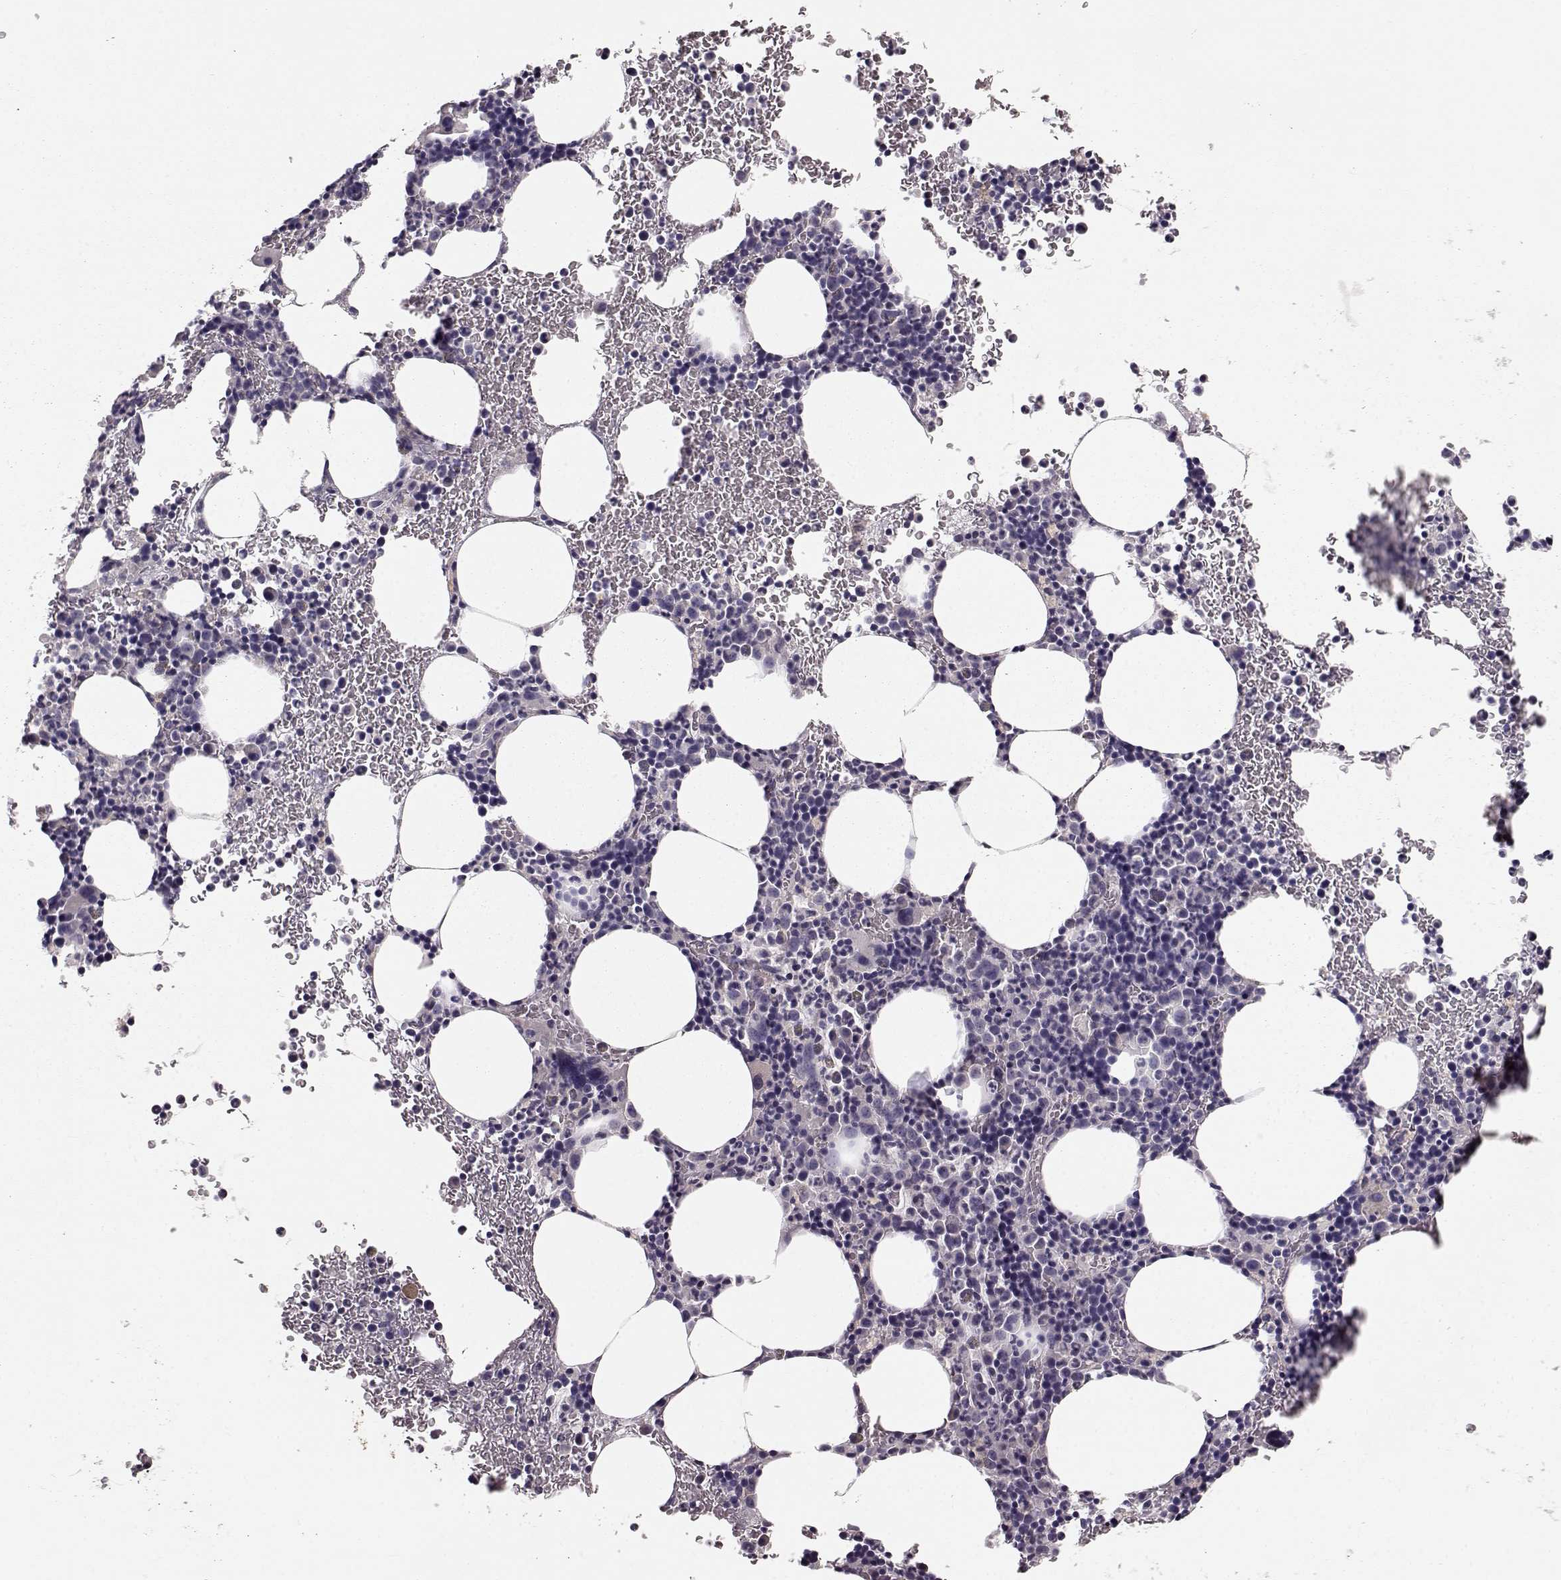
{"staining": {"intensity": "negative", "quantity": "none", "location": "none"}, "tissue": "bone marrow", "cell_type": "Hematopoietic cells", "image_type": "normal", "snomed": [{"axis": "morphology", "description": "Normal tissue, NOS"}, {"axis": "topography", "description": "Bone marrow"}], "caption": "Bone marrow stained for a protein using immunohistochemistry demonstrates no positivity hematopoietic cells.", "gene": "GHR", "patient": {"sex": "male", "age": 72}}